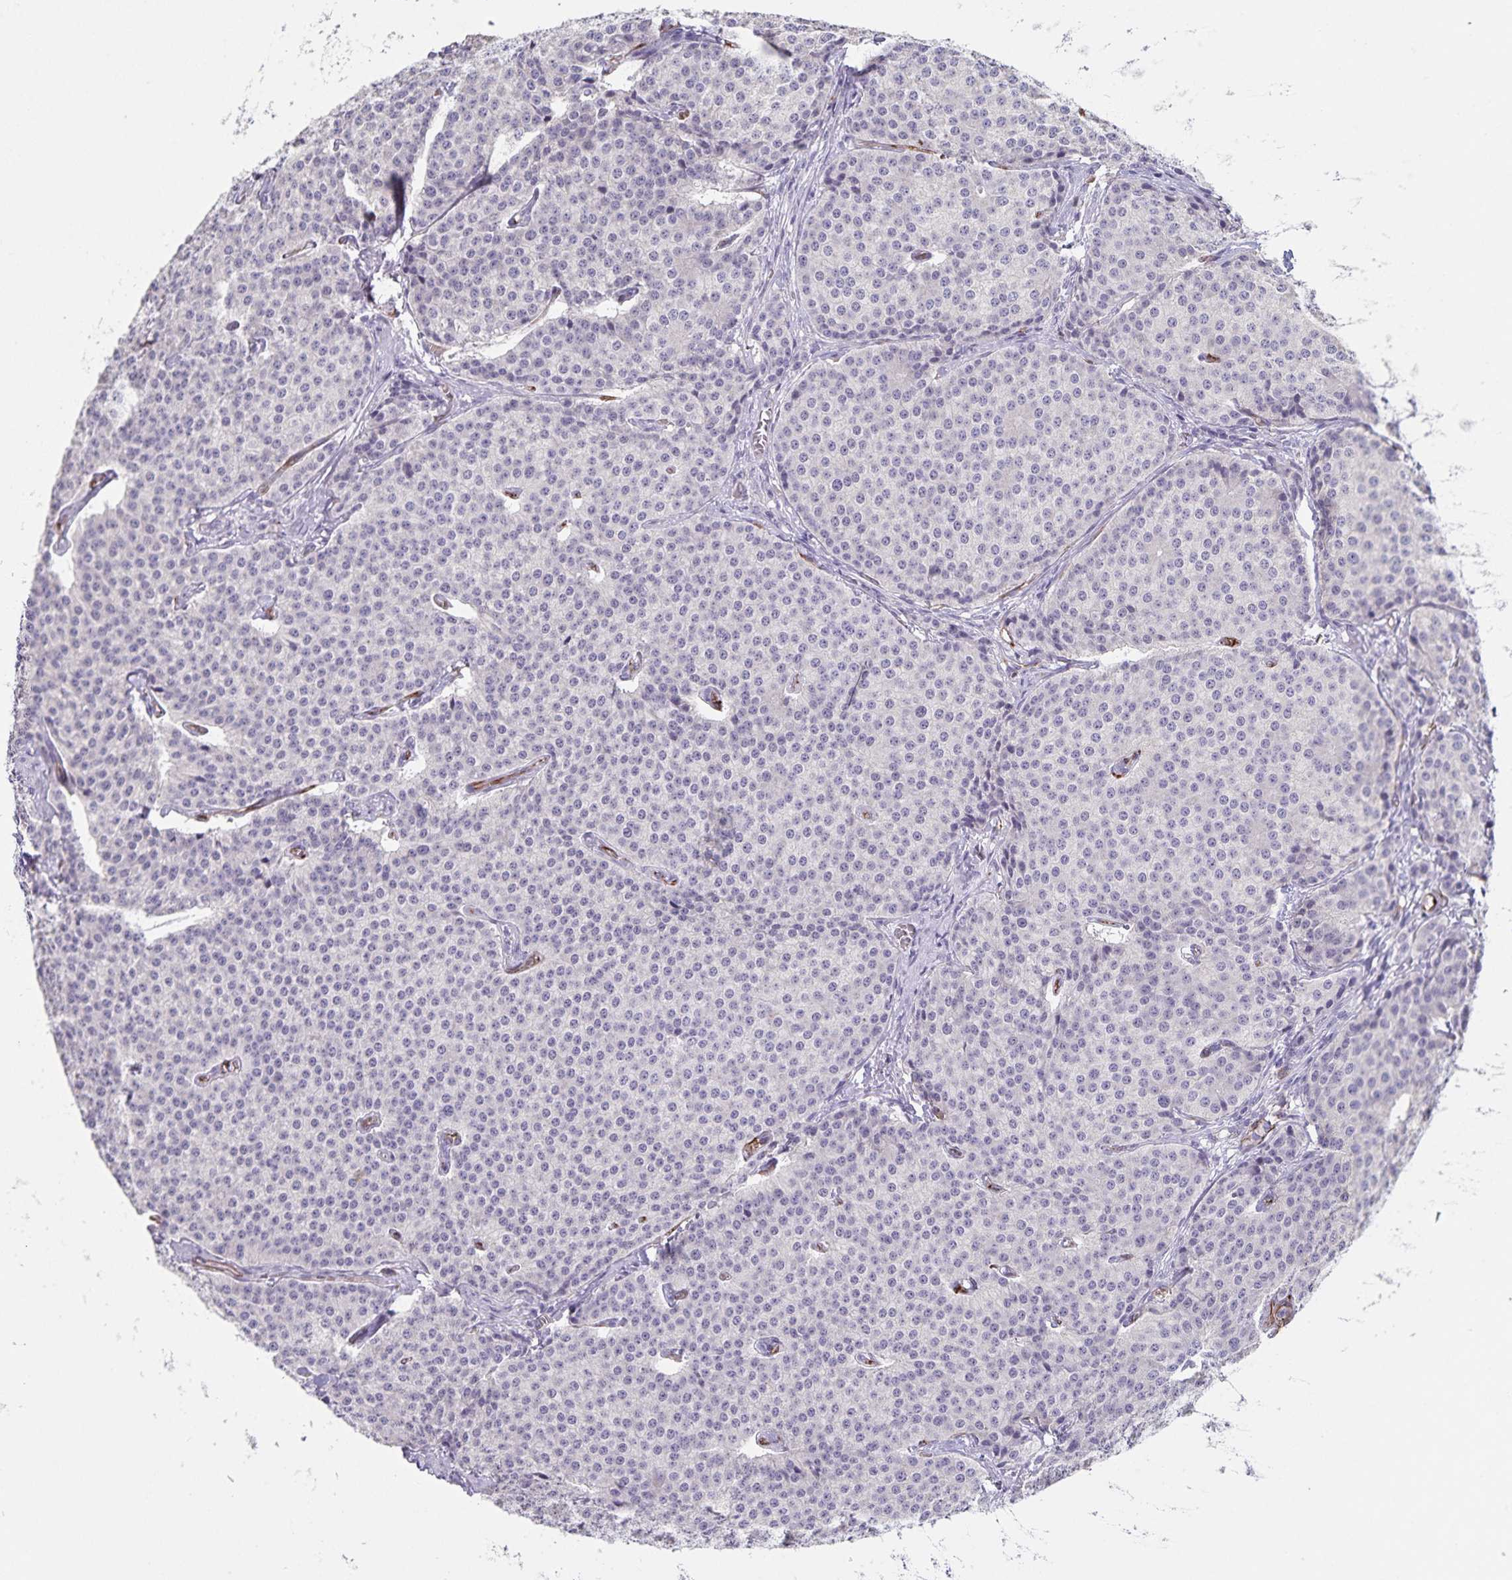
{"staining": {"intensity": "negative", "quantity": "none", "location": "none"}, "tissue": "carcinoid", "cell_type": "Tumor cells", "image_type": "cancer", "snomed": [{"axis": "morphology", "description": "Carcinoid, malignant, NOS"}, {"axis": "topography", "description": "Small intestine"}], "caption": "Immunohistochemical staining of human carcinoid (malignant) demonstrates no significant positivity in tumor cells. The staining is performed using DAB brown chromogen with nuclei counter-stained in using hematoxylin.", "gene": "SYNM", "patient": {"sex": "female", "age": 64}}